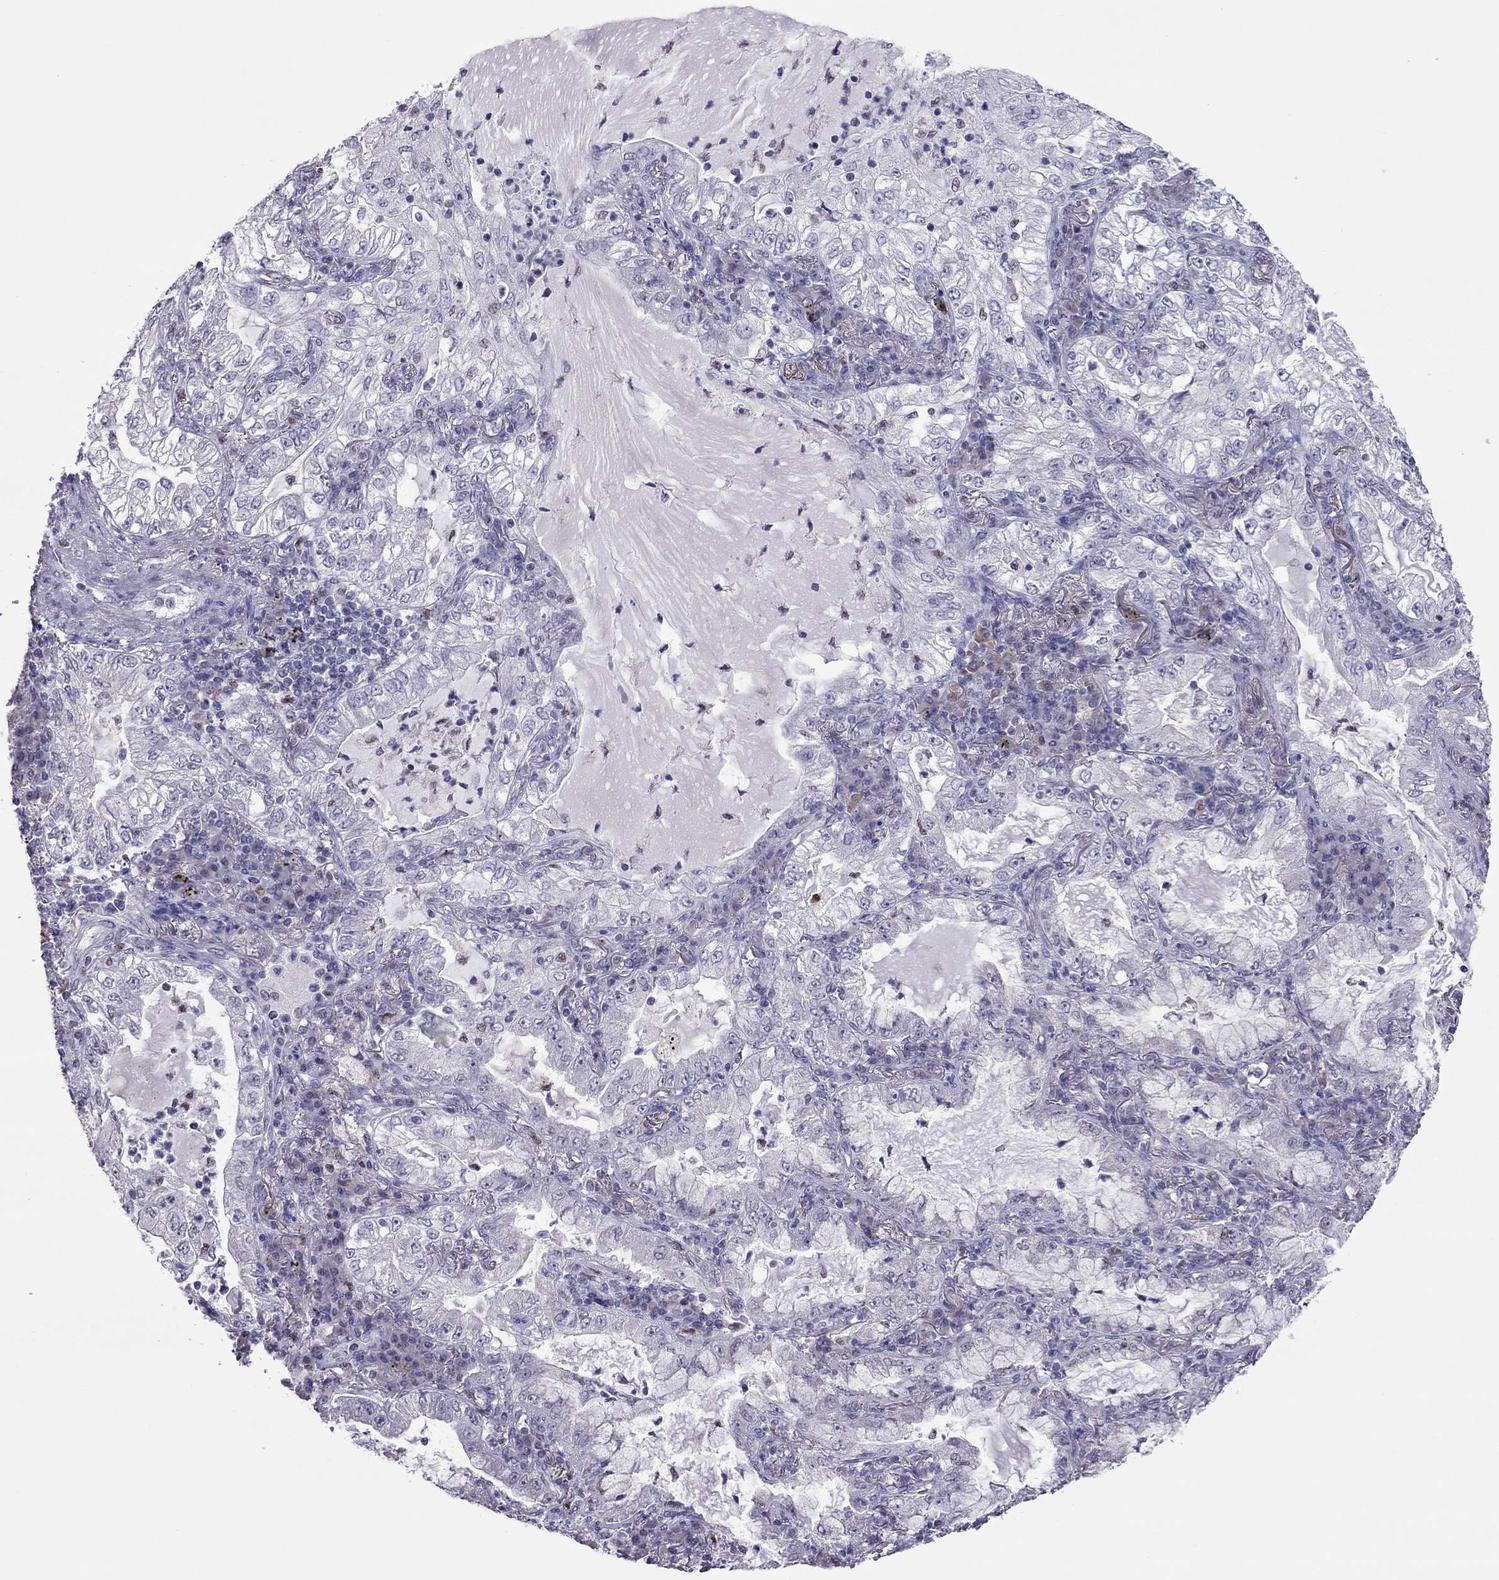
{"staining": {"intensity": "negative", "quantity": "none", "location": "none"}, "tissue": "lung cancer", "cell_type": "Tumor cells", "image_type": "cancer", "snomed": [{"axis": "morphology", "description": "Adenocarcinoma, NOS"}, {"axis": "topography", "description": "Lung"}], "caption": "Lung cancer stained for a protein using immunohistochemistry exhibits no positivity tumor cells.", "gene": "SPINT3", "patient": {"sex": "female", "age": 73}}